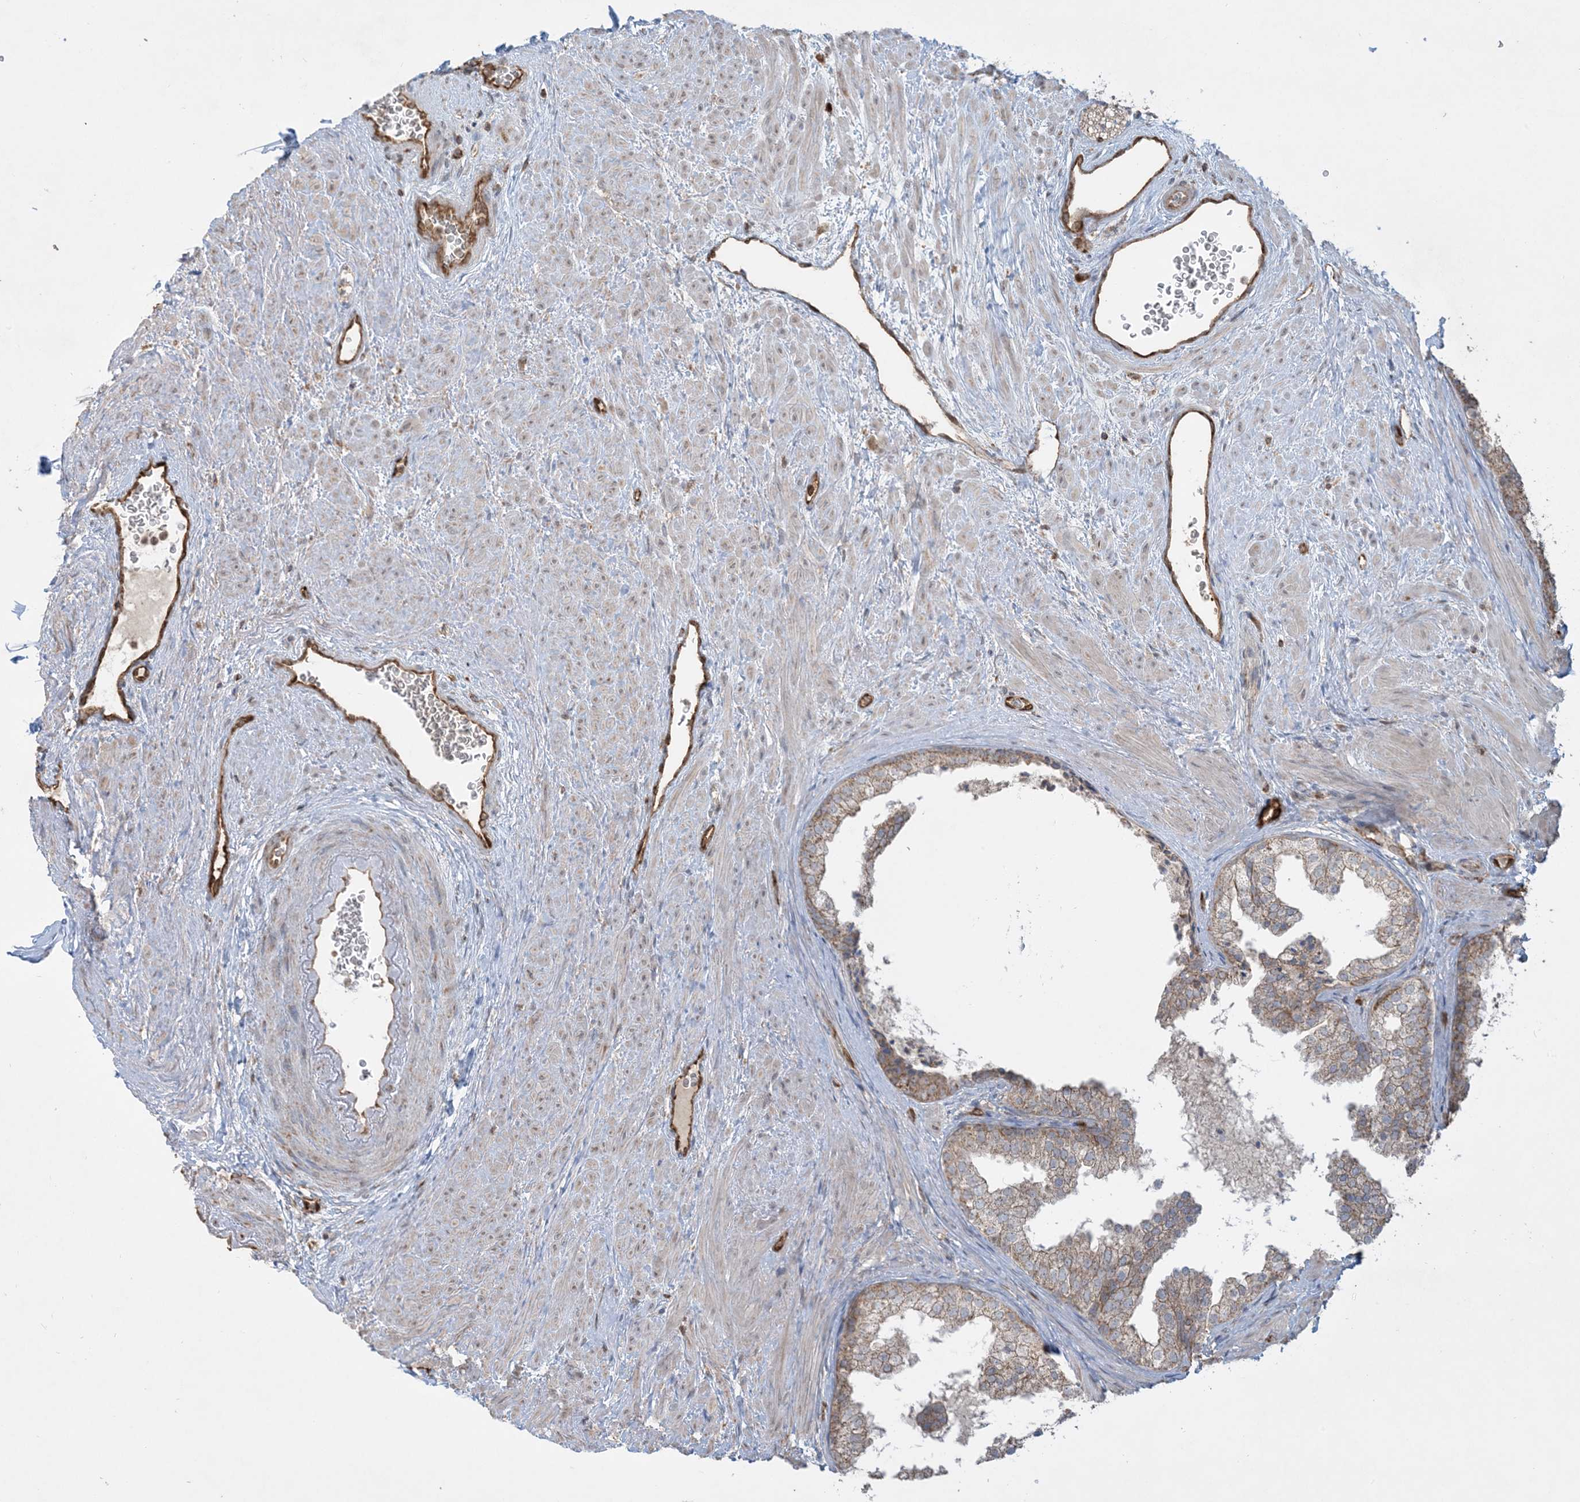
{"staining": {"intensity": "weak", "quantity": "25%-75%", "location": "cytoplasmic/membranous"}, "tissue": "prostate", "cell_type": "Glandular cells", "image_type": "normal", "snomed": [{"axis": "morphology", "description": "Normal tissue, NOS"}, {"axis": "topography", "description": "Prostate"}], "caption": "High-power microscopy captured an immunohistochemistry image of benign prostate, revealing weak cytoplasmic/membranous expression in about 25%-75% of glandular cells.", "gene": "PPM1F", "patient": {"sex": "male", "age": 48}}